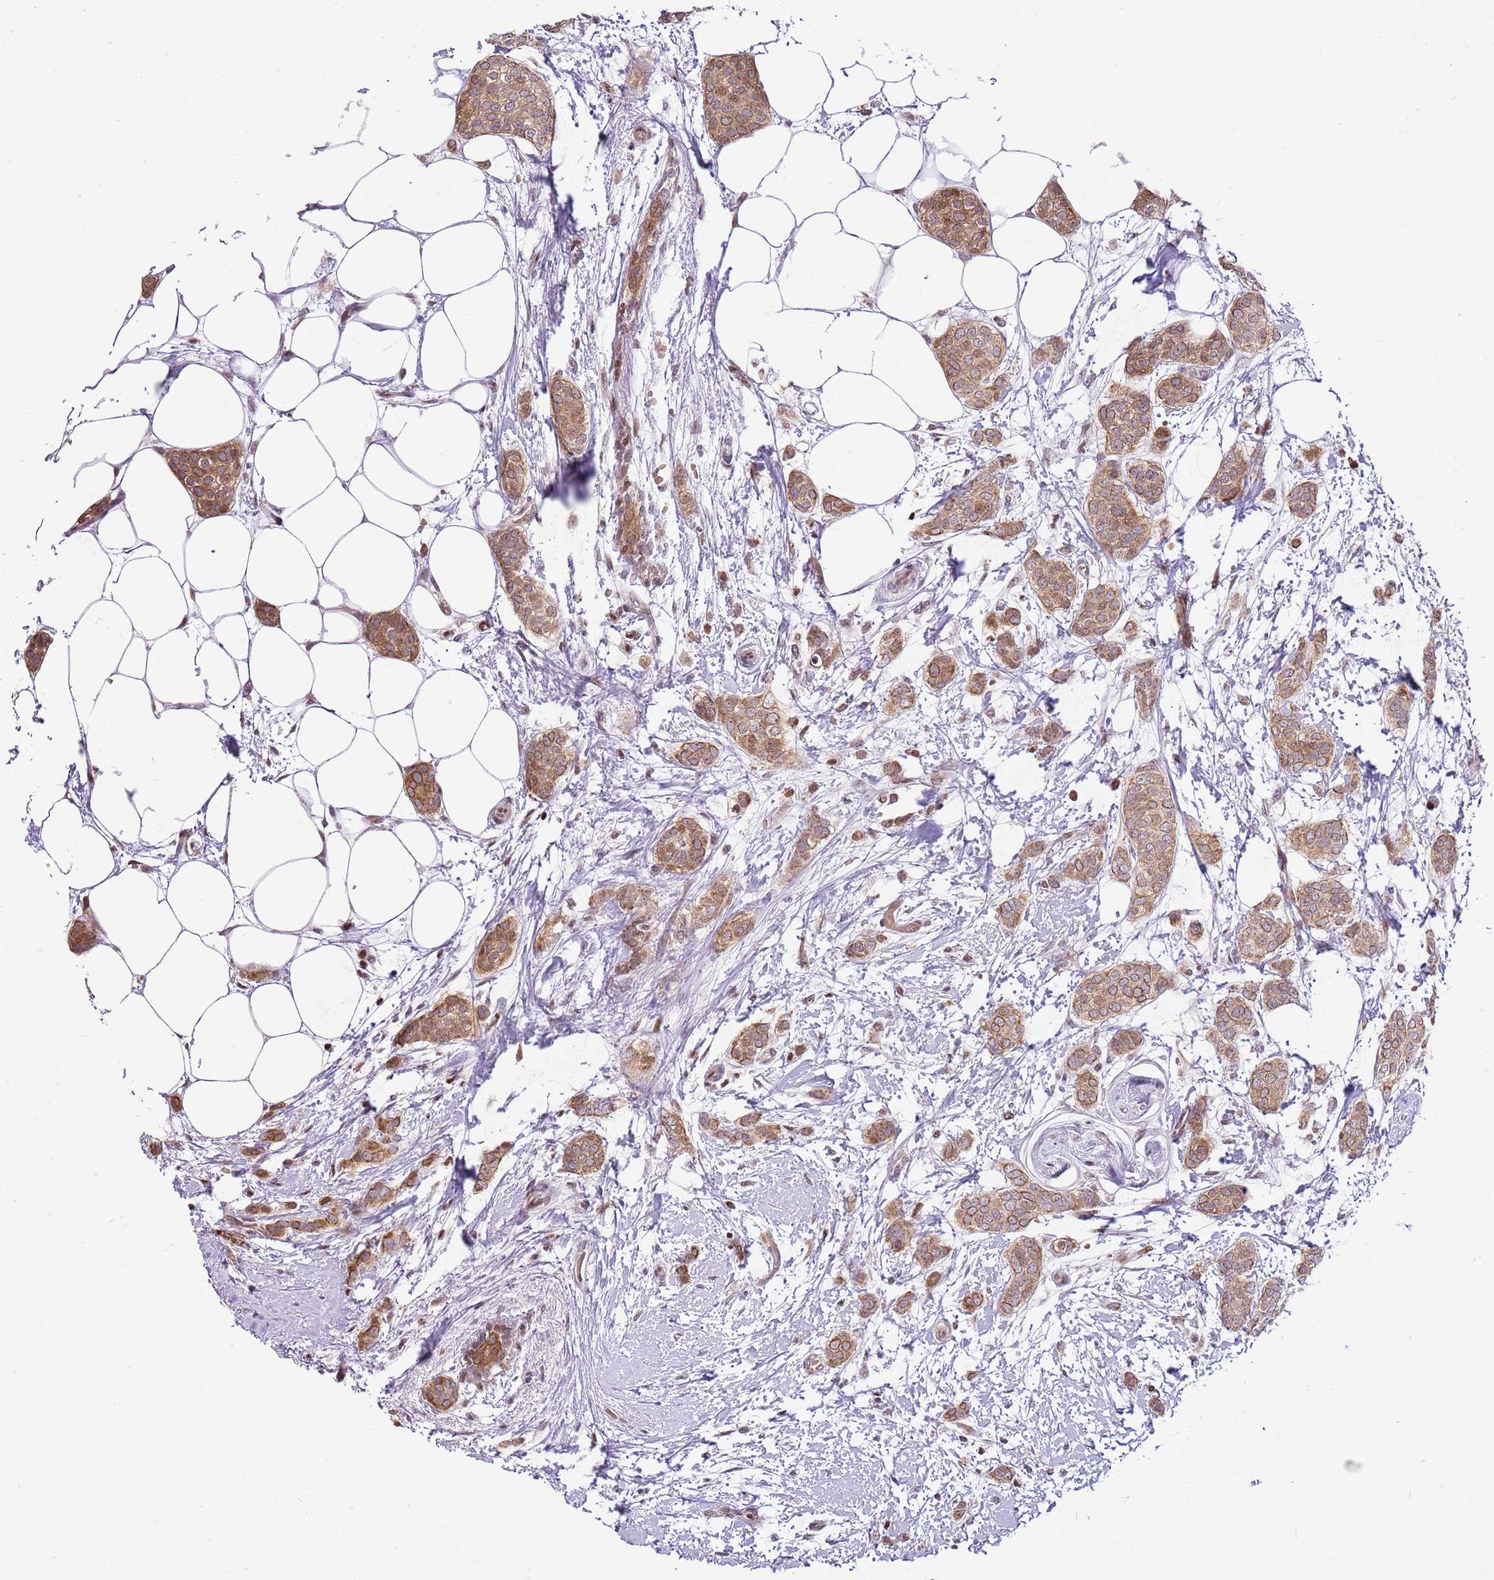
{"staining": {"intensity": "moderate", "quantity": ">75%", "location": "cytoplasmic/membranous,nuclear"}, "tissue": "breast cancer", "cell_type": "Tumor cells", "image_type": "cancer", "snomed": [{"axis": "morphology", "description": "Duct carcinoma"}, {"axis": "topography", "description": "Breast"}], "caption": "Moderate cytoplasmic/membranous and nuclear positivity is appreciated in about >75% of tumor cells in invasive ductal carcinoma (breast). The protein of interest is shown in brown color, while the nuclei are stained blue.", "gene": "RFK", "patient": {"sex": "female", "age": 72}}